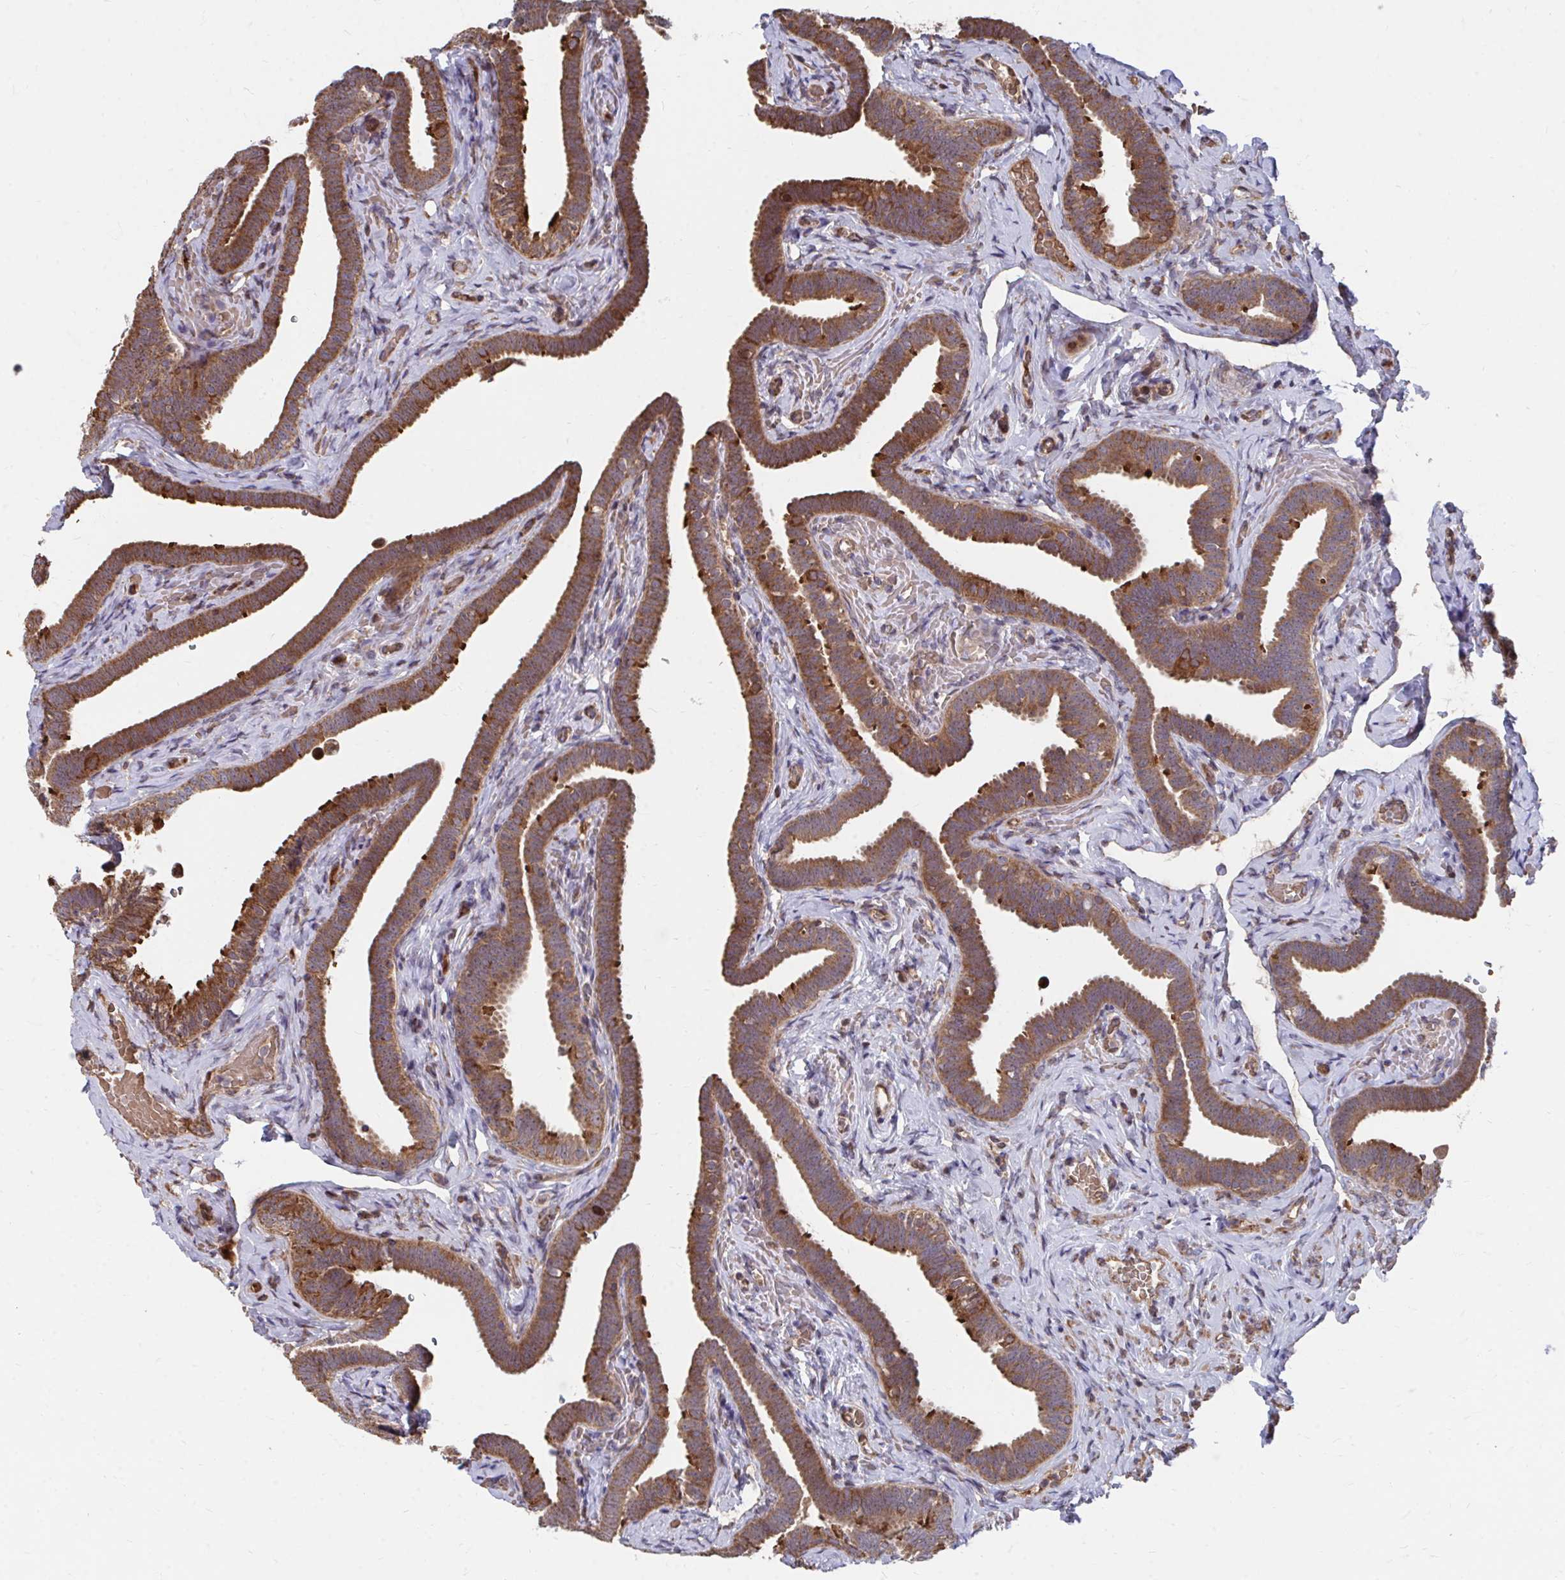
{"staining": {"intensity": "strong", "quantity": ">75%", "location": "cytoplasmic/membranous"}, "tissue": "fallopian tube", "cell_type": "Glandular cells", "image_type": "normal", "snomed": [{"axis": "morphology", "description": "Normal tissue, NOS"}, {"axis": "topography", "description": "Fallopian tube"}], "caption": "Protein expression analysis of normal human fallopian tube reveals strong cytoplasmic/membranous staining in about >75% of glandular cells. (DAB (3,3'-diaminobenzidine) = brown stain, brightfield microscopy at high magnification).", "gene": "FAM89A", "patient": {"sex": "female", "age": 69}}